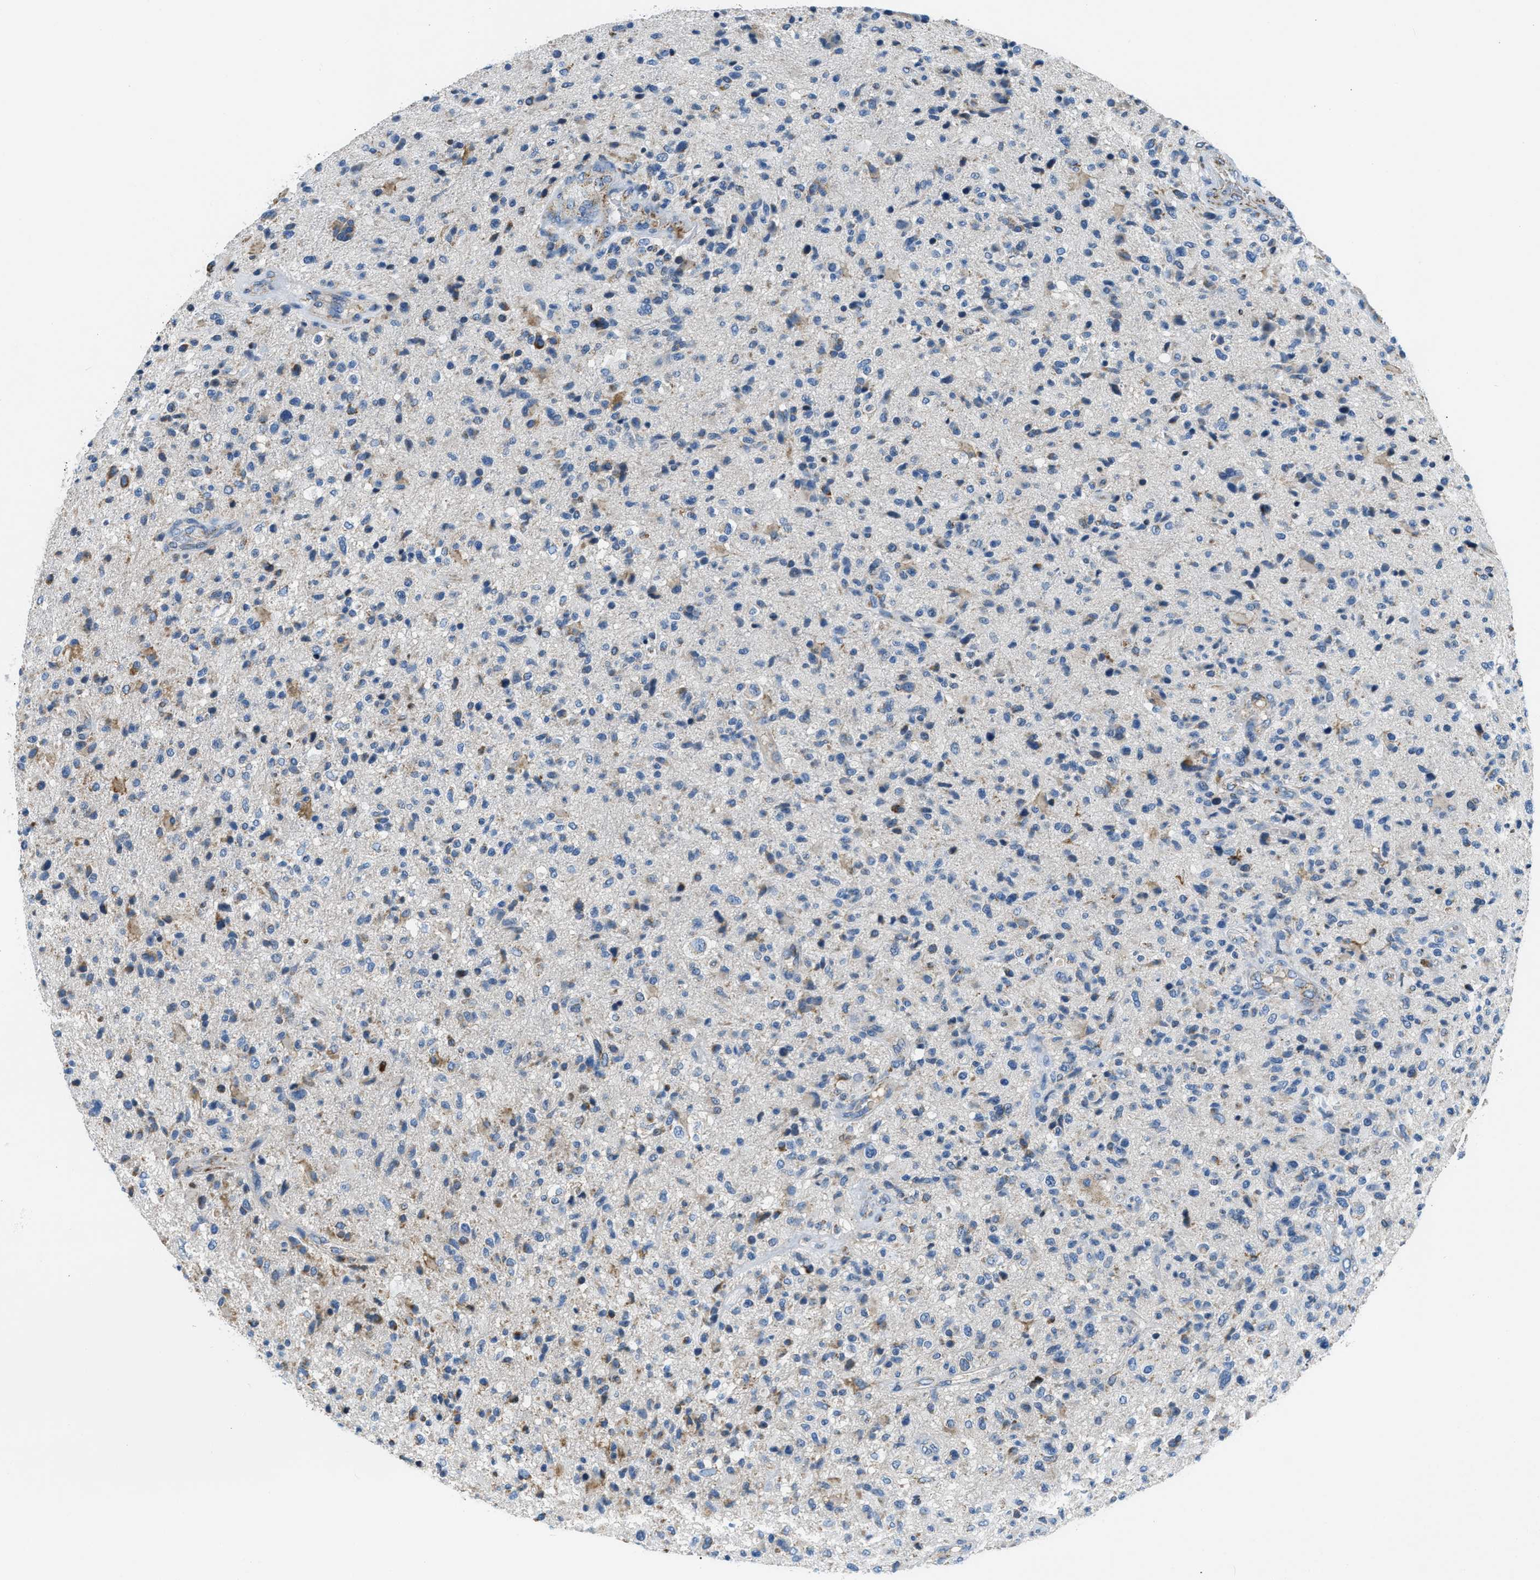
{"staining": {"intensity": "moderate", "quantity": "<25%", "location": "cytoplasmic/membranous"}, "tissue": "glioma", "cell_type": "Tumor cells", "image_type": "cancer", "snomed": [{"axis": "morphology", "description": "Glioma, malignant, High grade"}, {"axis": "topography", "description": "Brain"}], "caption": "This histopathology image demonstrates immunohistochemistry (IHC) staining of human glioma, with low moderate cytoplasmic/membranous positivity in about <25% of tumor cells.", "gene": "ACADVL", "patient": {"sex": "male", "age": 72}}